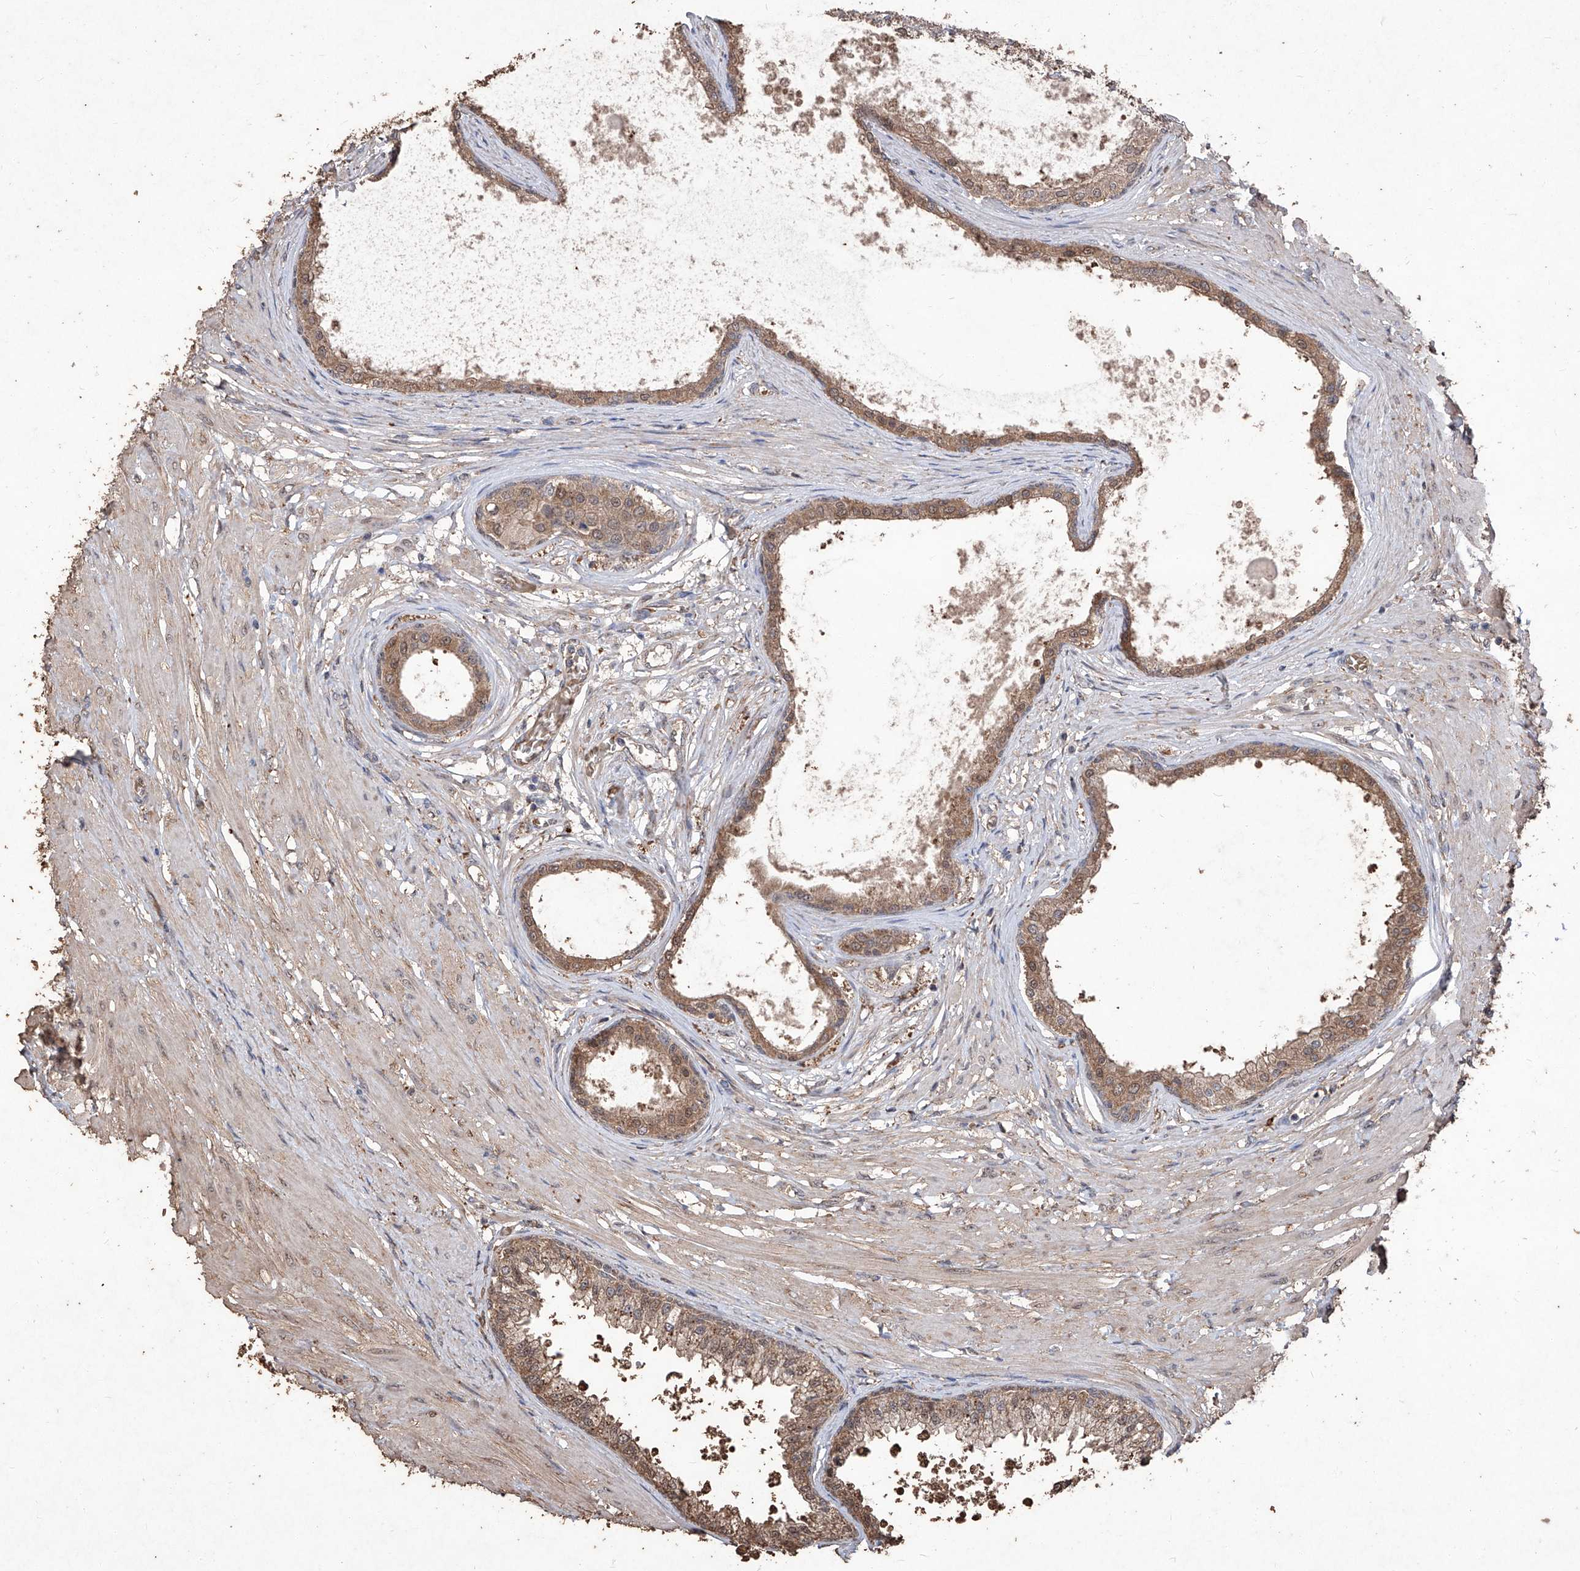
{"staining": {"intensity": "moderate", "quantity": "25%-75%", "location": "cytoplasmic/membranous"}, "tissue": "prostate", "cell_type": "Glandular cells", "image_type": "normal", "snomed": [{"axis": "morphology", "description": "Normal tissue, NOS"}, {"axis": "topography", "description": "Prostate"}], "caption": "Protein staining demonstrates moderate cytoplasmic/membranous staining in approximately 25%-75% of glandular cells in benign prostate.", "gene": "EML1", "patient": {"sex": "male", "age": 48}}